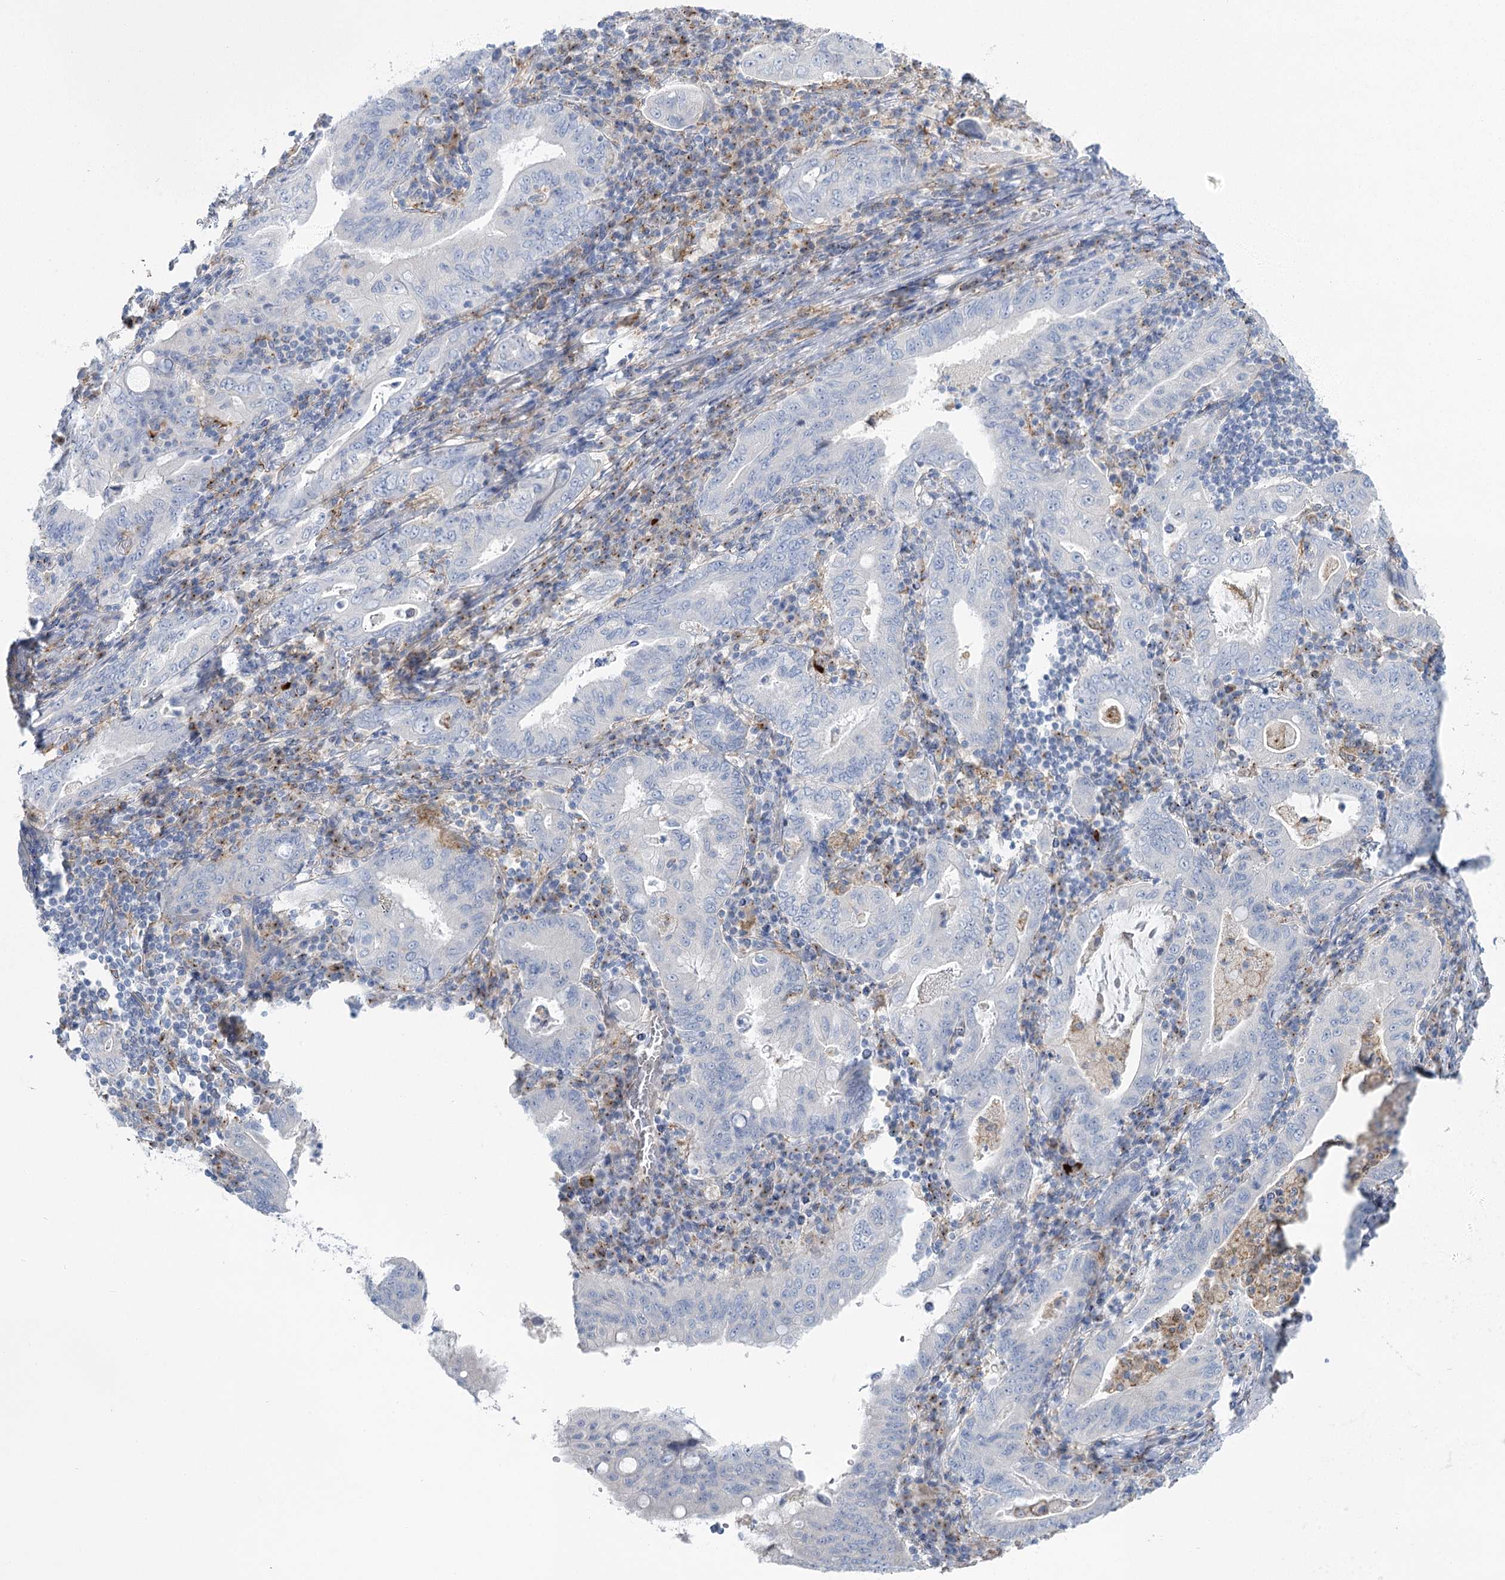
{"staining": {"intensity": "negative", "quantity": "none", "location": "none"}, "tissue": "stomach cancer", "cell_type": "Tumor cells", "image_type": "cancer", "snomed": [{"axis": "morphology", "description": "Normal tissue, NOS"}, {"axis": "morphology", "description": "Adenocarcinoma, NOS"}, {"axis": "topography", "description": "Esophagus"}, {"axis": "topography", "description": "Stomach, upper"}, {"axis": "topography", "description": "Peripheral nerve tissue"}], "caption": "DAB immunohistochemical staining of stomach cancer demonstrates no significant positivity in tumor cells.", "gene": "CCDC88A", "patient": {"sex": "male", "age": 62}}